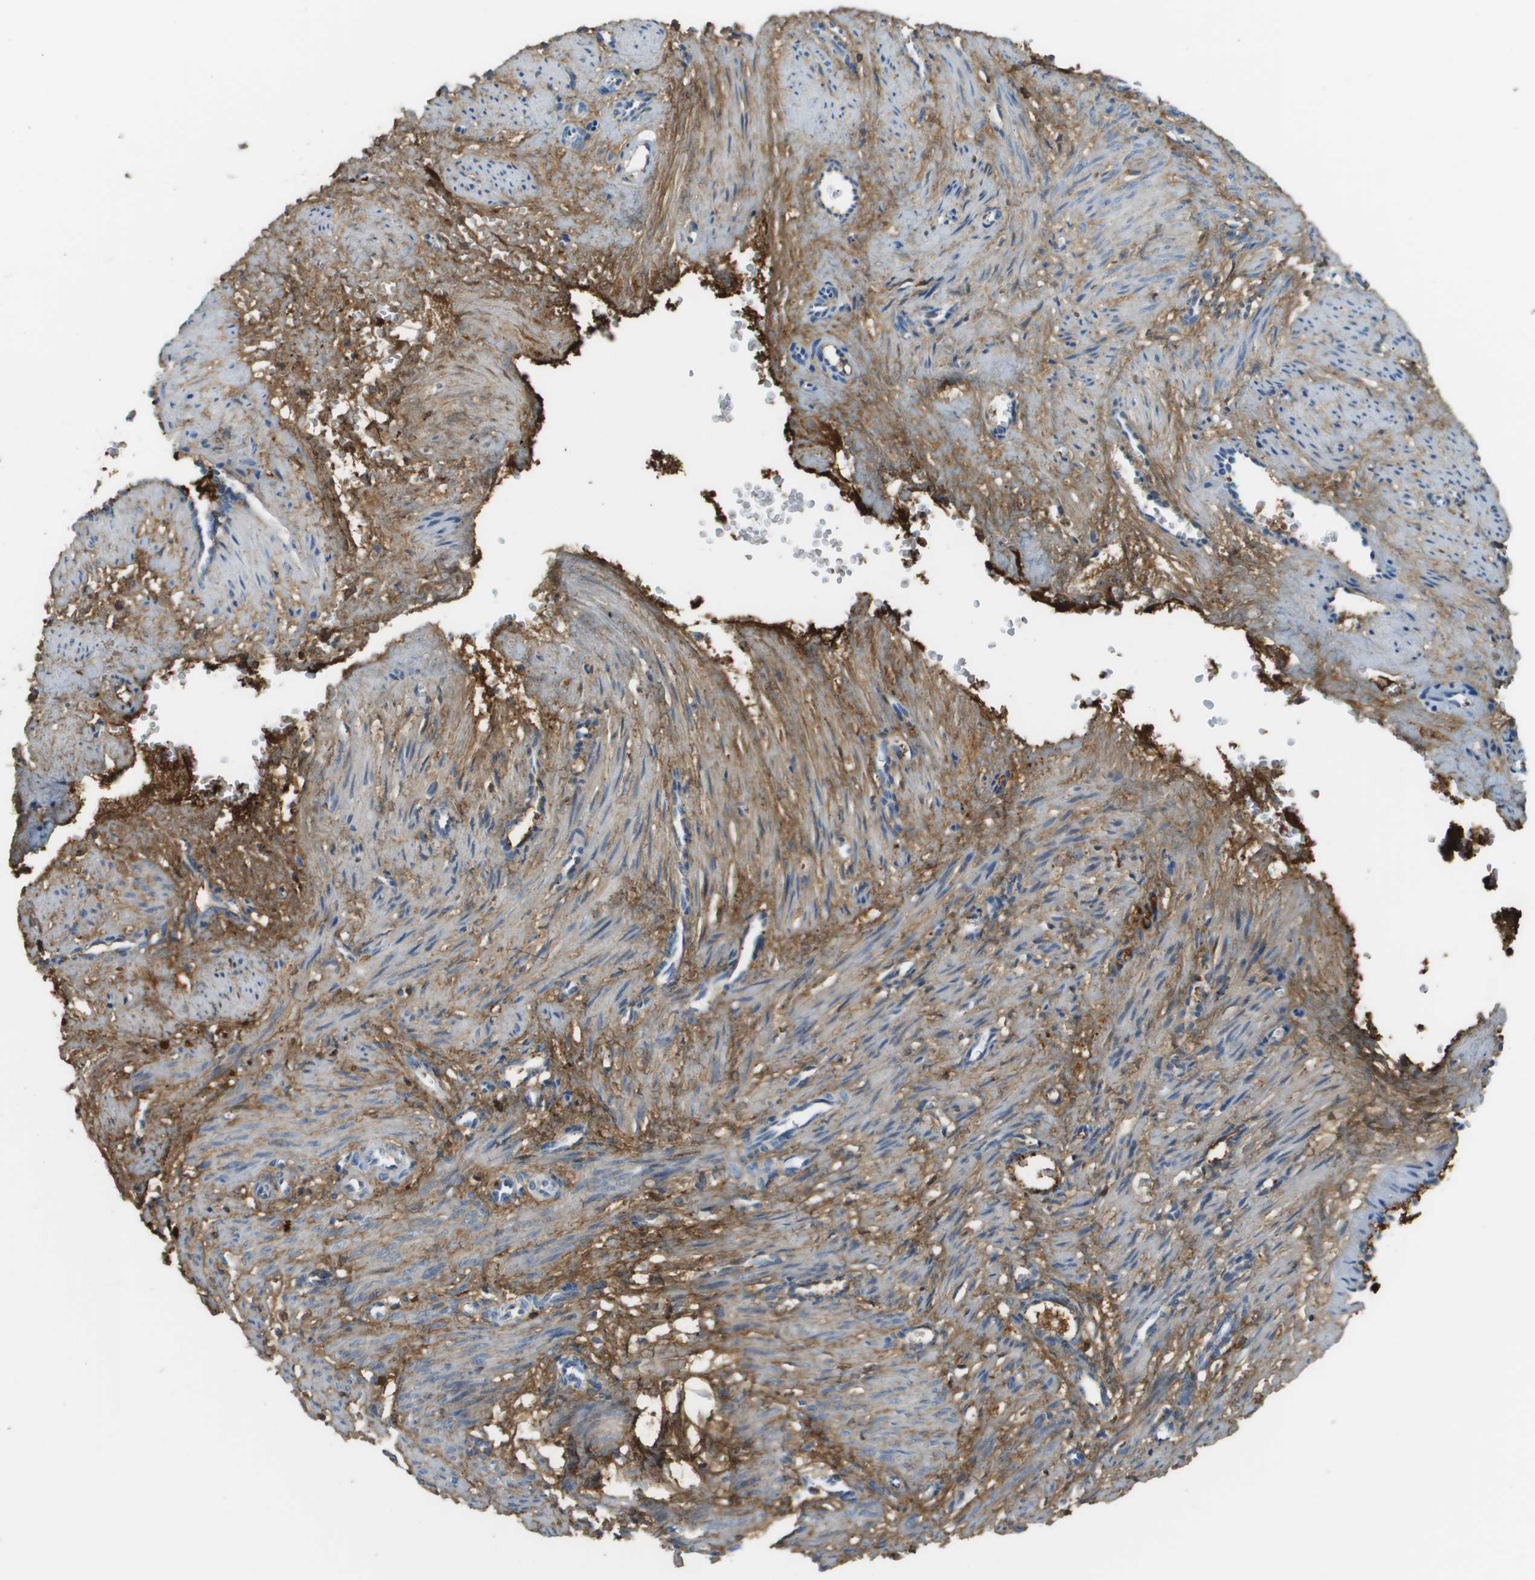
{"staining": {"intensity": "weak", "quantity": "<25%", "location": "cytoplasmic/membranous"}, "tissue": "smooth muscle", "cell_type": "Smooth muscle cells", "image_type": "normal", "snomed": [{"axis": "morphology", "description": "Normal tissue, NOS"}, {"axis": "topography", "description": "Endometrium"}], "caption": "DAB (3,3'-diaminobenzidine) immunohistochemical staining of unremarkable smooth muscle shows no significant expression in smooth muscle cells.", "gene": "DCN", "patient": {"sex": "female", "age": 33}}